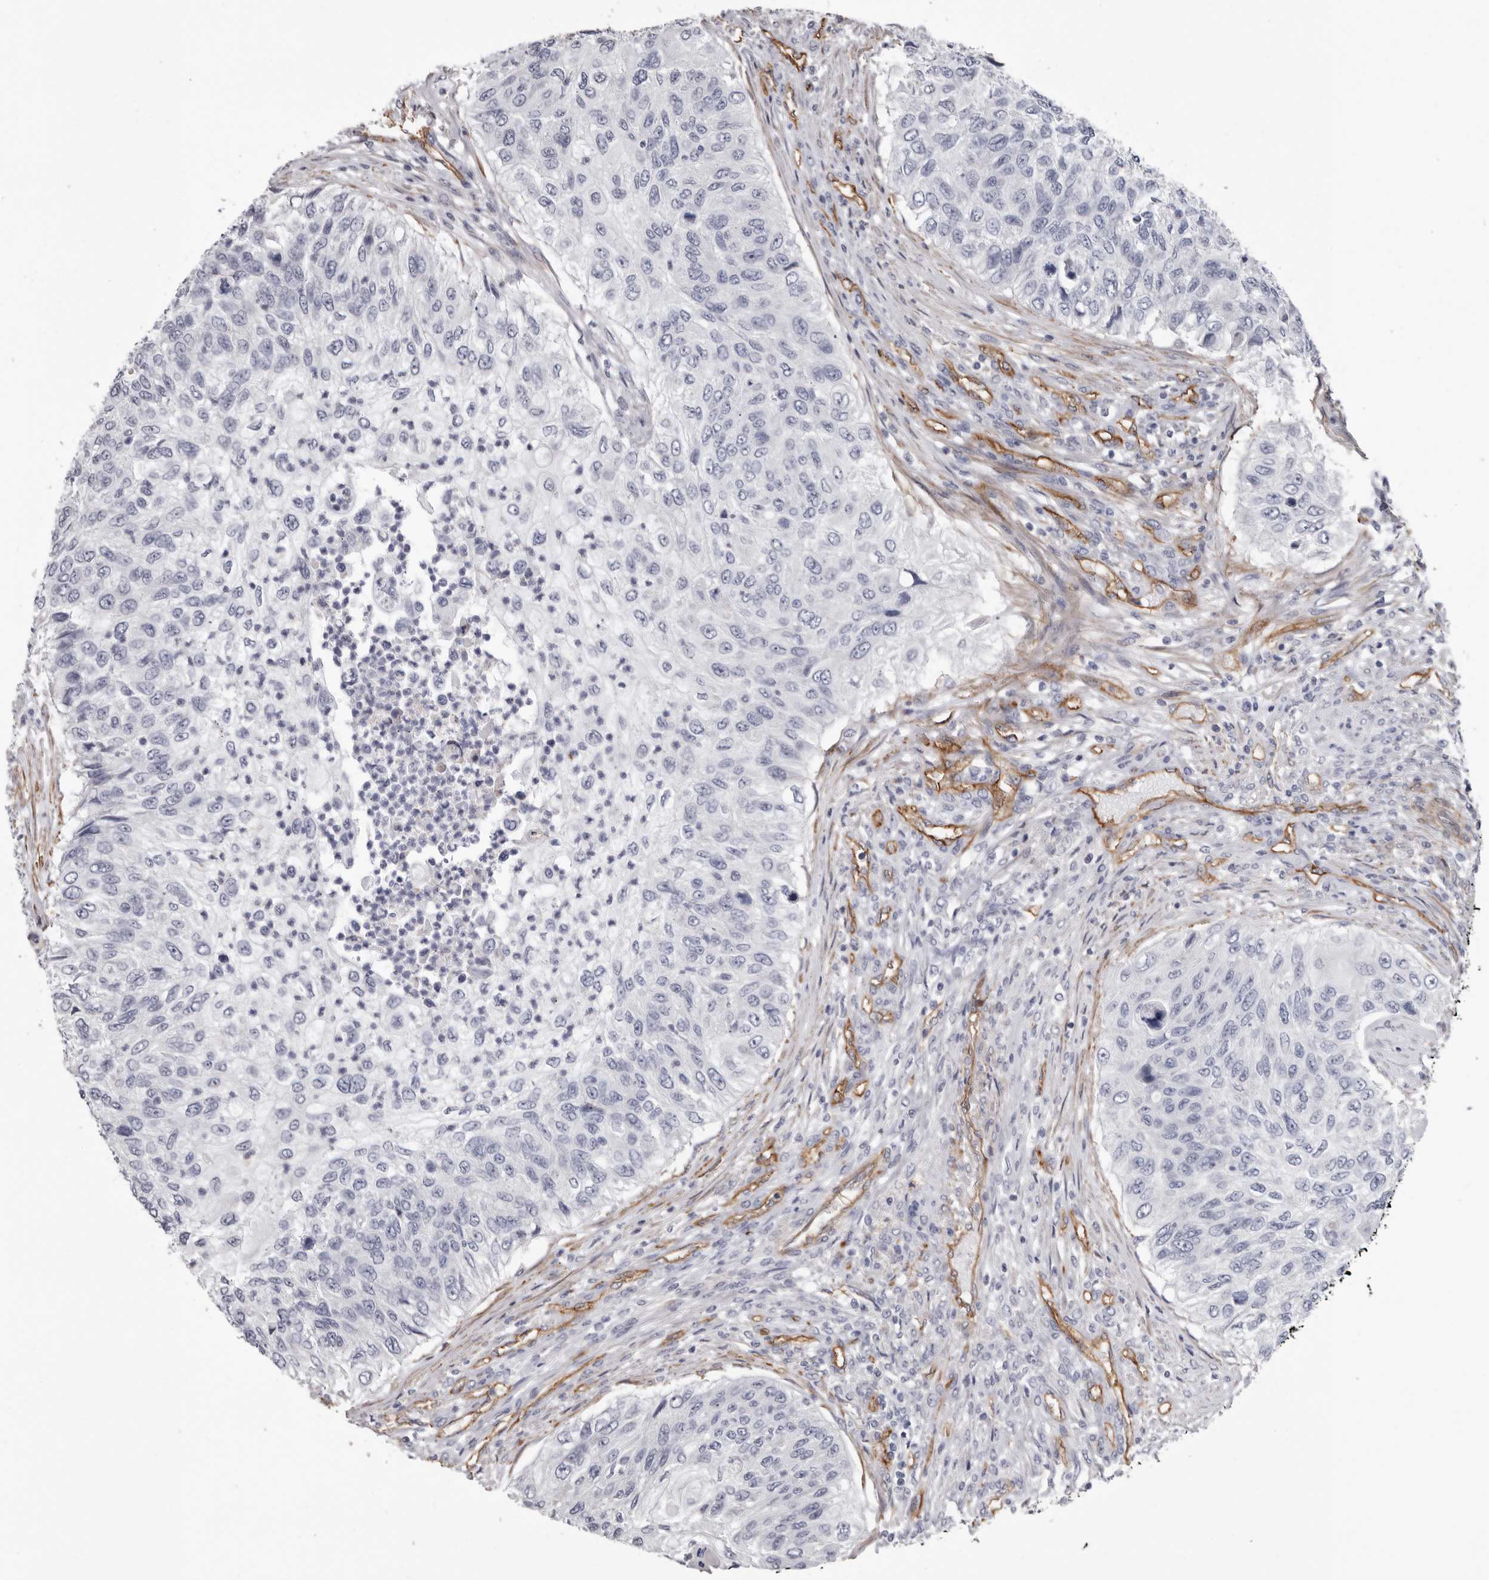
{"staining": {"intensity": "negative", "quantity": "none", "location": "none"}, "tissue": "urothelial cancer", "cell_type": "Tumor cells", "image_type": "cancer", "snomed": [{"axis": "morphology", "description": "Urothelial carcinoma, High grade"}, {"axis": "topography", "description": "Urinary bladder"}], "caption": "Tumor cells show no significant protein staining in urothelial cancer.", "gene": "ADGRL4", "patient": {"sex": "female", "age": 60}}